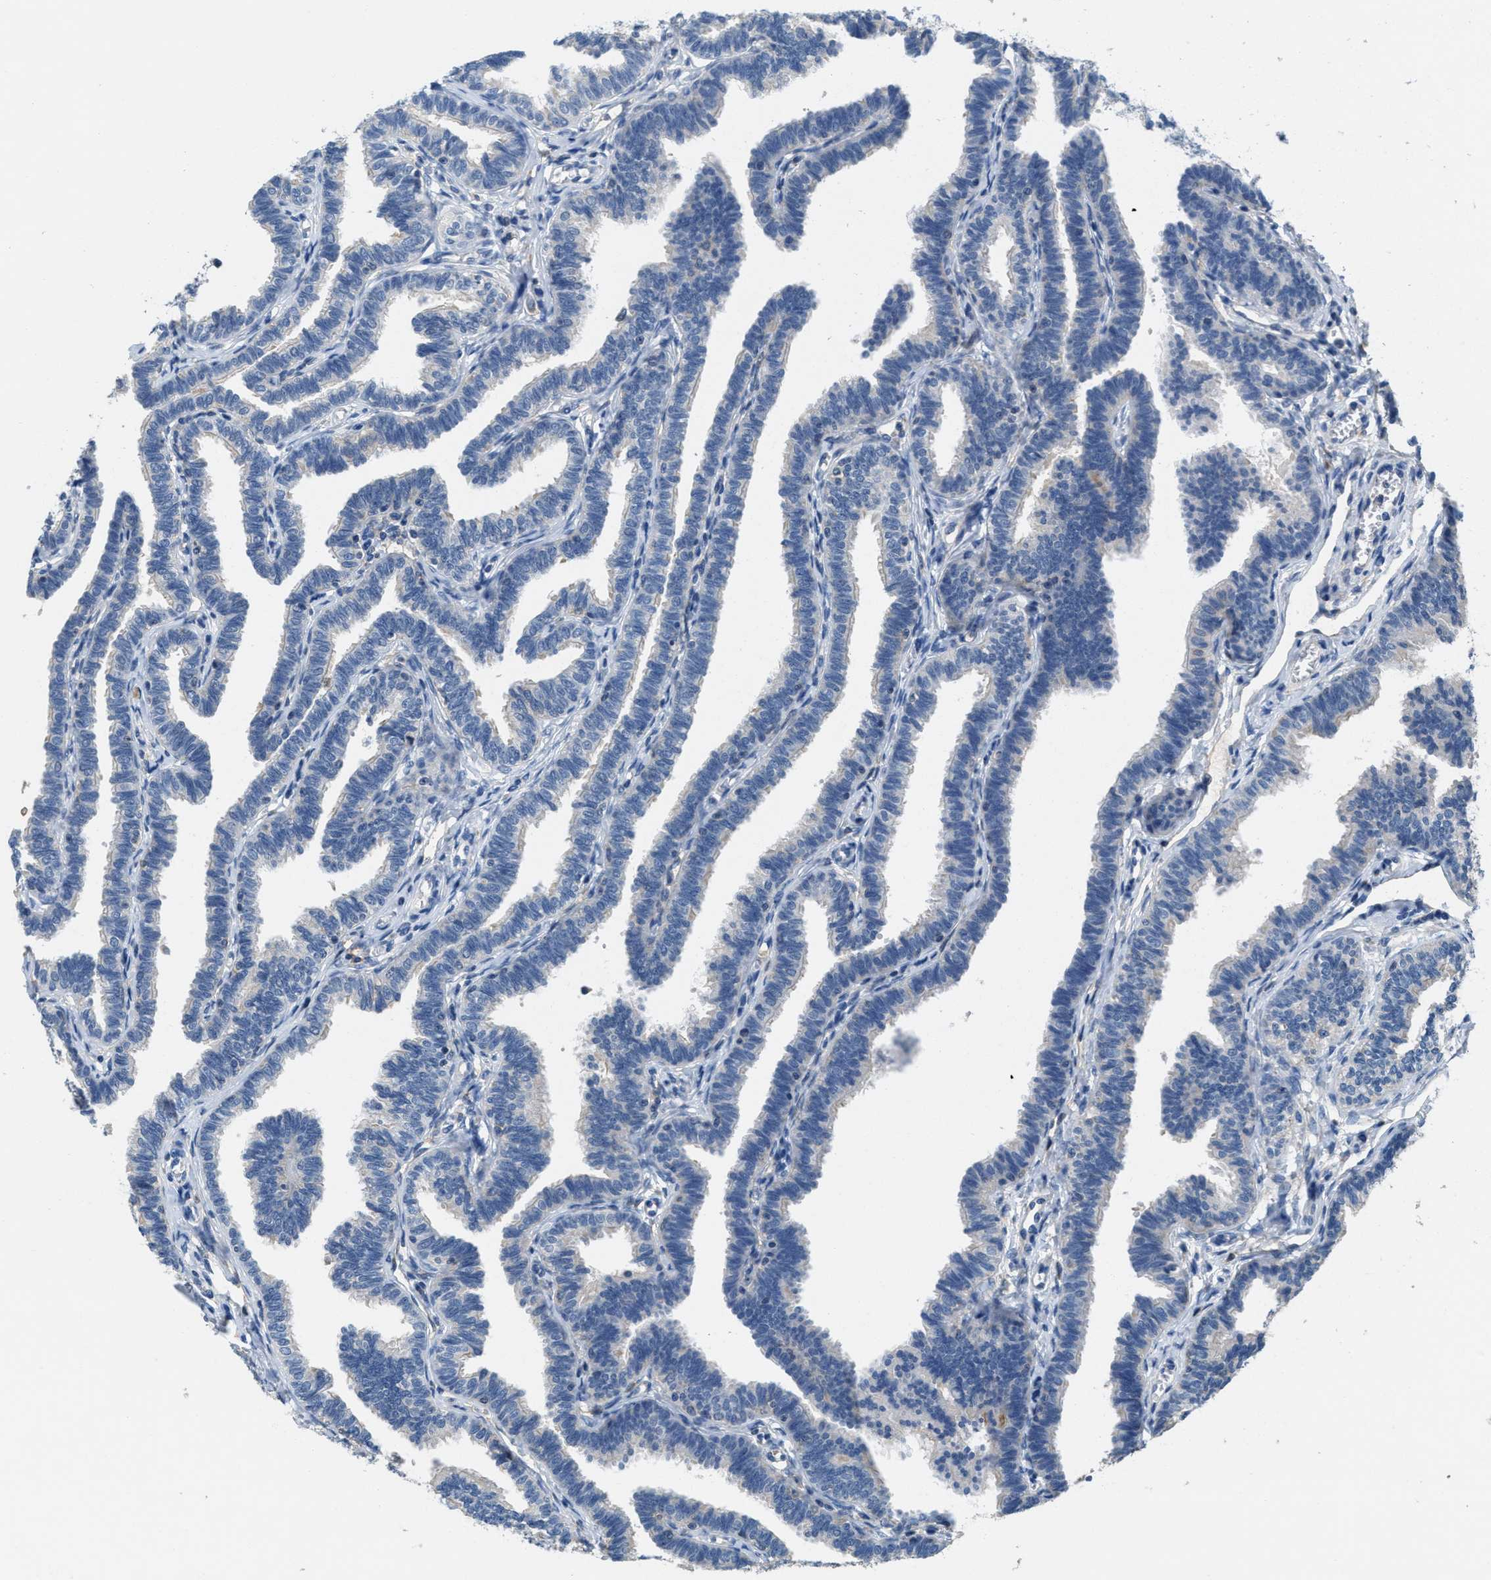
{"staining": {"intensity": "negative", "quantity": "none", "location": "none"}, "tissue": "fallopian tube", "cell_type": "Glandular cells", "image_type": "normal", "snomed": [{"axis": "morphology", "description": "Normal tissue, NOS"}, {"axis": "topography", "description": "Fallopian tube"}, {"axis": "topography", "description": "Ovary"}], "caption": "Immunohistochemical staining of normal fallopian tube displays no significant expression in glandular cells. (Brightfield microscopy of DAB immunohistochemistry at high magnification).", "gene": "DGKE", "patient": {"sex": "female", "age": 23}}